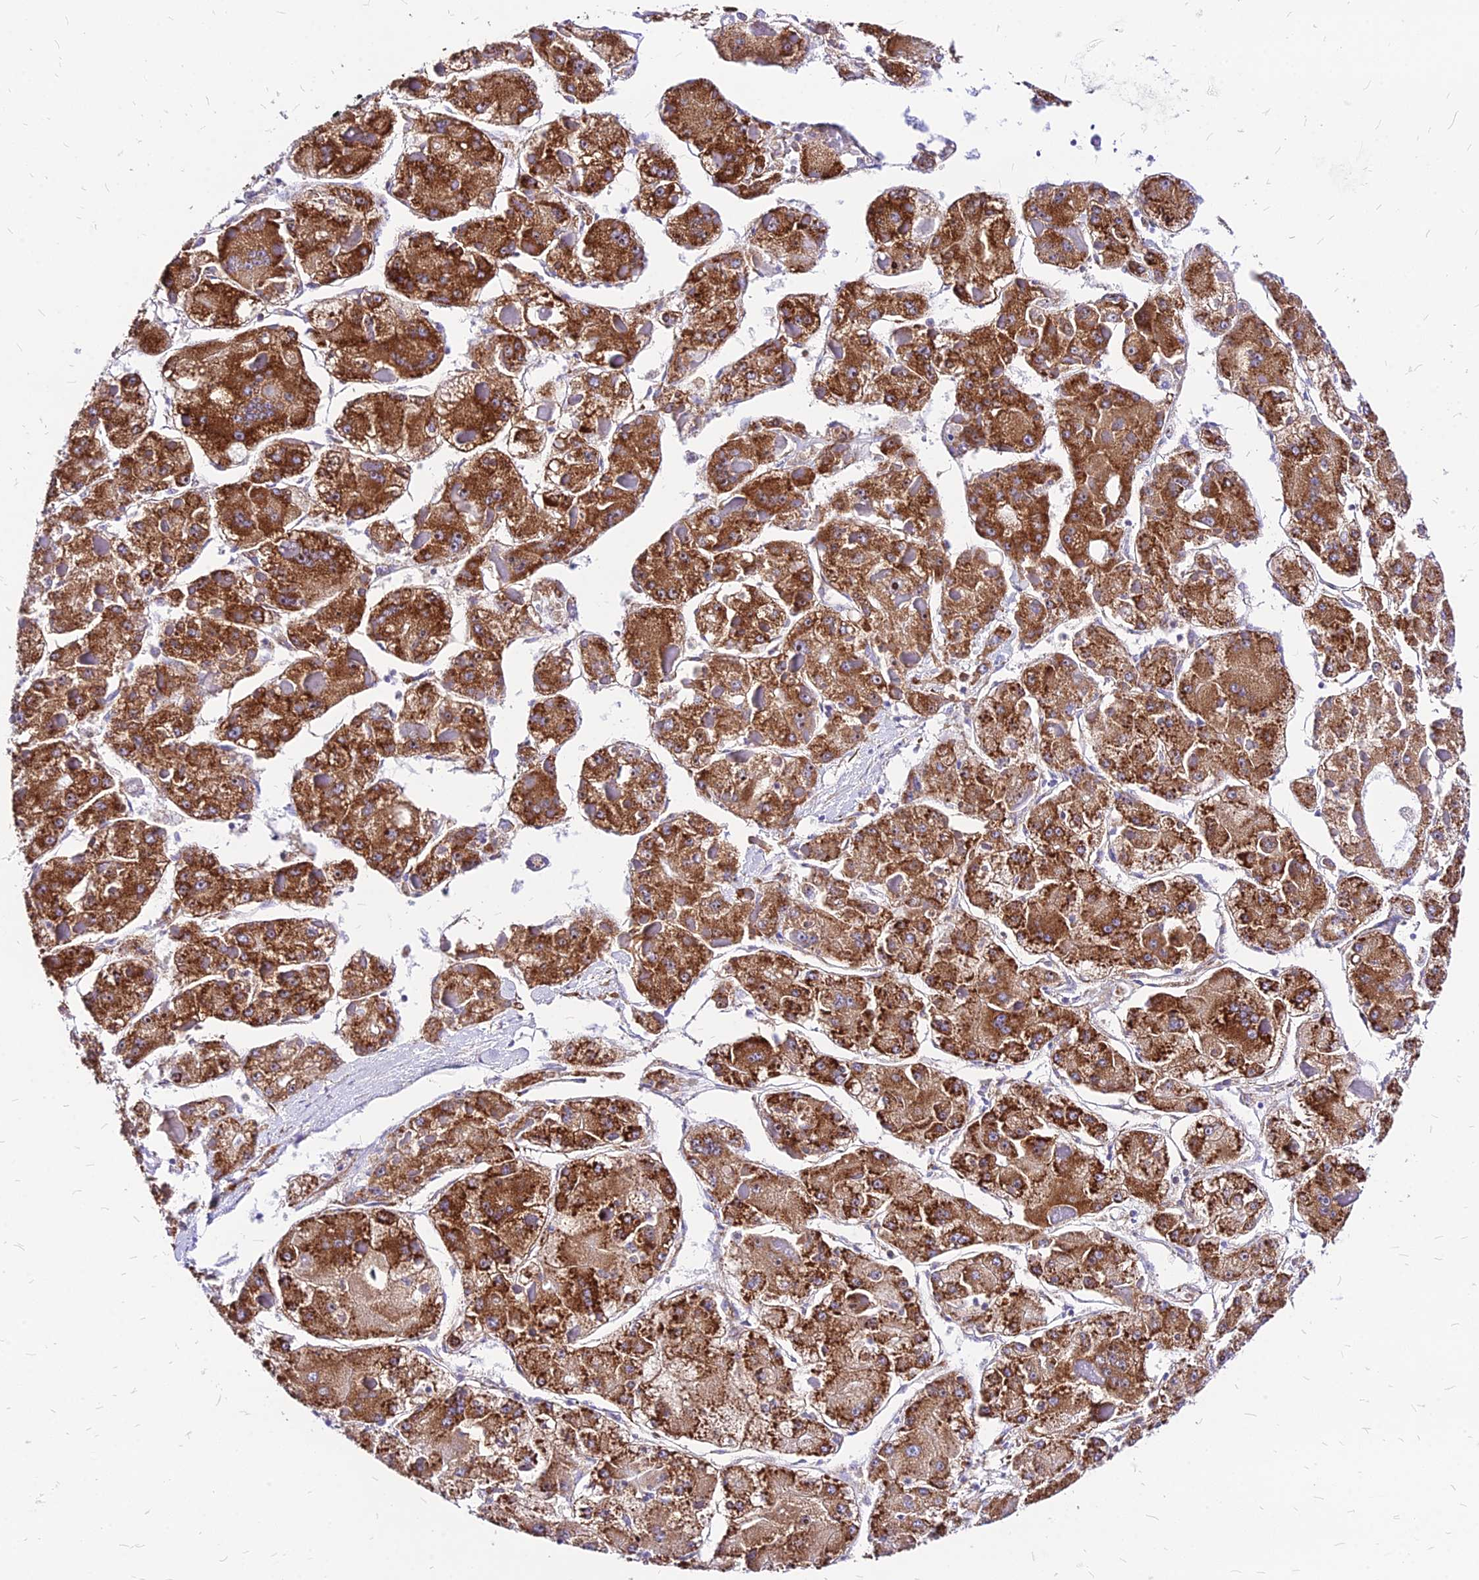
{"staining": {"intensity": "strong", "quantity": ">75%", "location": "cytoplasmic/membranous"}, "tissue": "liver cancer", "cell_type": "Tumor cells", "image_type": "cancer", "snomed": [{"axis": "morphology", "description": "Carcinoma, Hepatocellular, NOS"}, {"axis": "topography", "description": "Liver"}], "caption": "Liver hepatocellular carcinoma stained with DAB immunohistochemistry demonstrates high levels of strong cytoplasmic/membranous staining in about >75% of tumor cells.", "gene": "RPL19", "patient": {"sex": "female", "age": 73}}